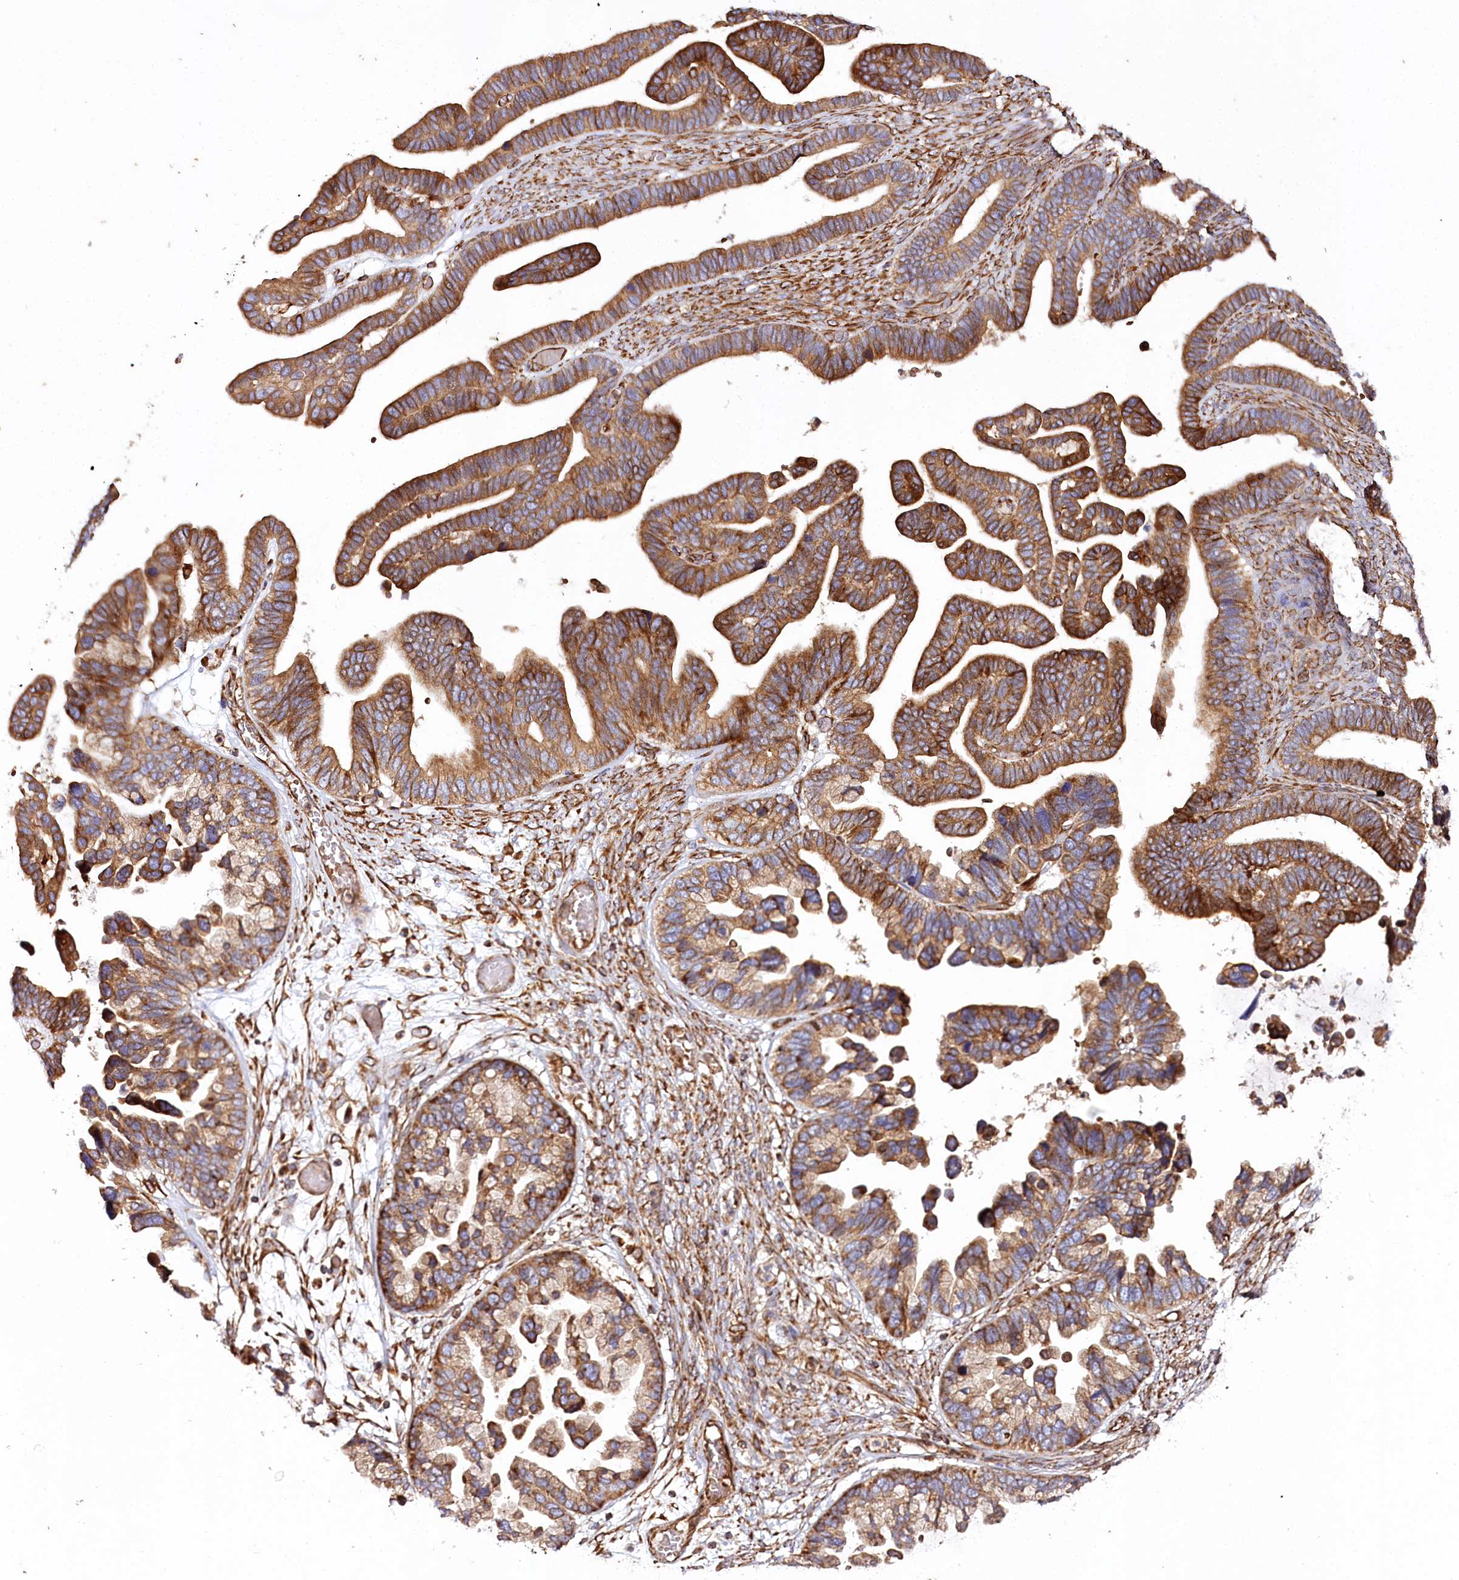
{"staining": {"intensity": "moderate", "quantity": ">75%", "location": "cytoplasmic/membranous"}, "tissue": "ovarian cancer", "cell_type": "Tumor cells", "image_type": "cancer", "snomed": [{"axis": "morphology", "description": "Cystadenocarcinoma, serous, NOS"}, {"axis": "topography", "description": "Ovary"}], "caption": "A brown stain shows moderate cytoplasmic/membranous staining of a protein in human ovarian cancer tumor cells. (DAB = brown stain, brightfield microscopy at high magnification).", "gene": "THUMPD3", "patient": {"sex": "female", "age": 56}}